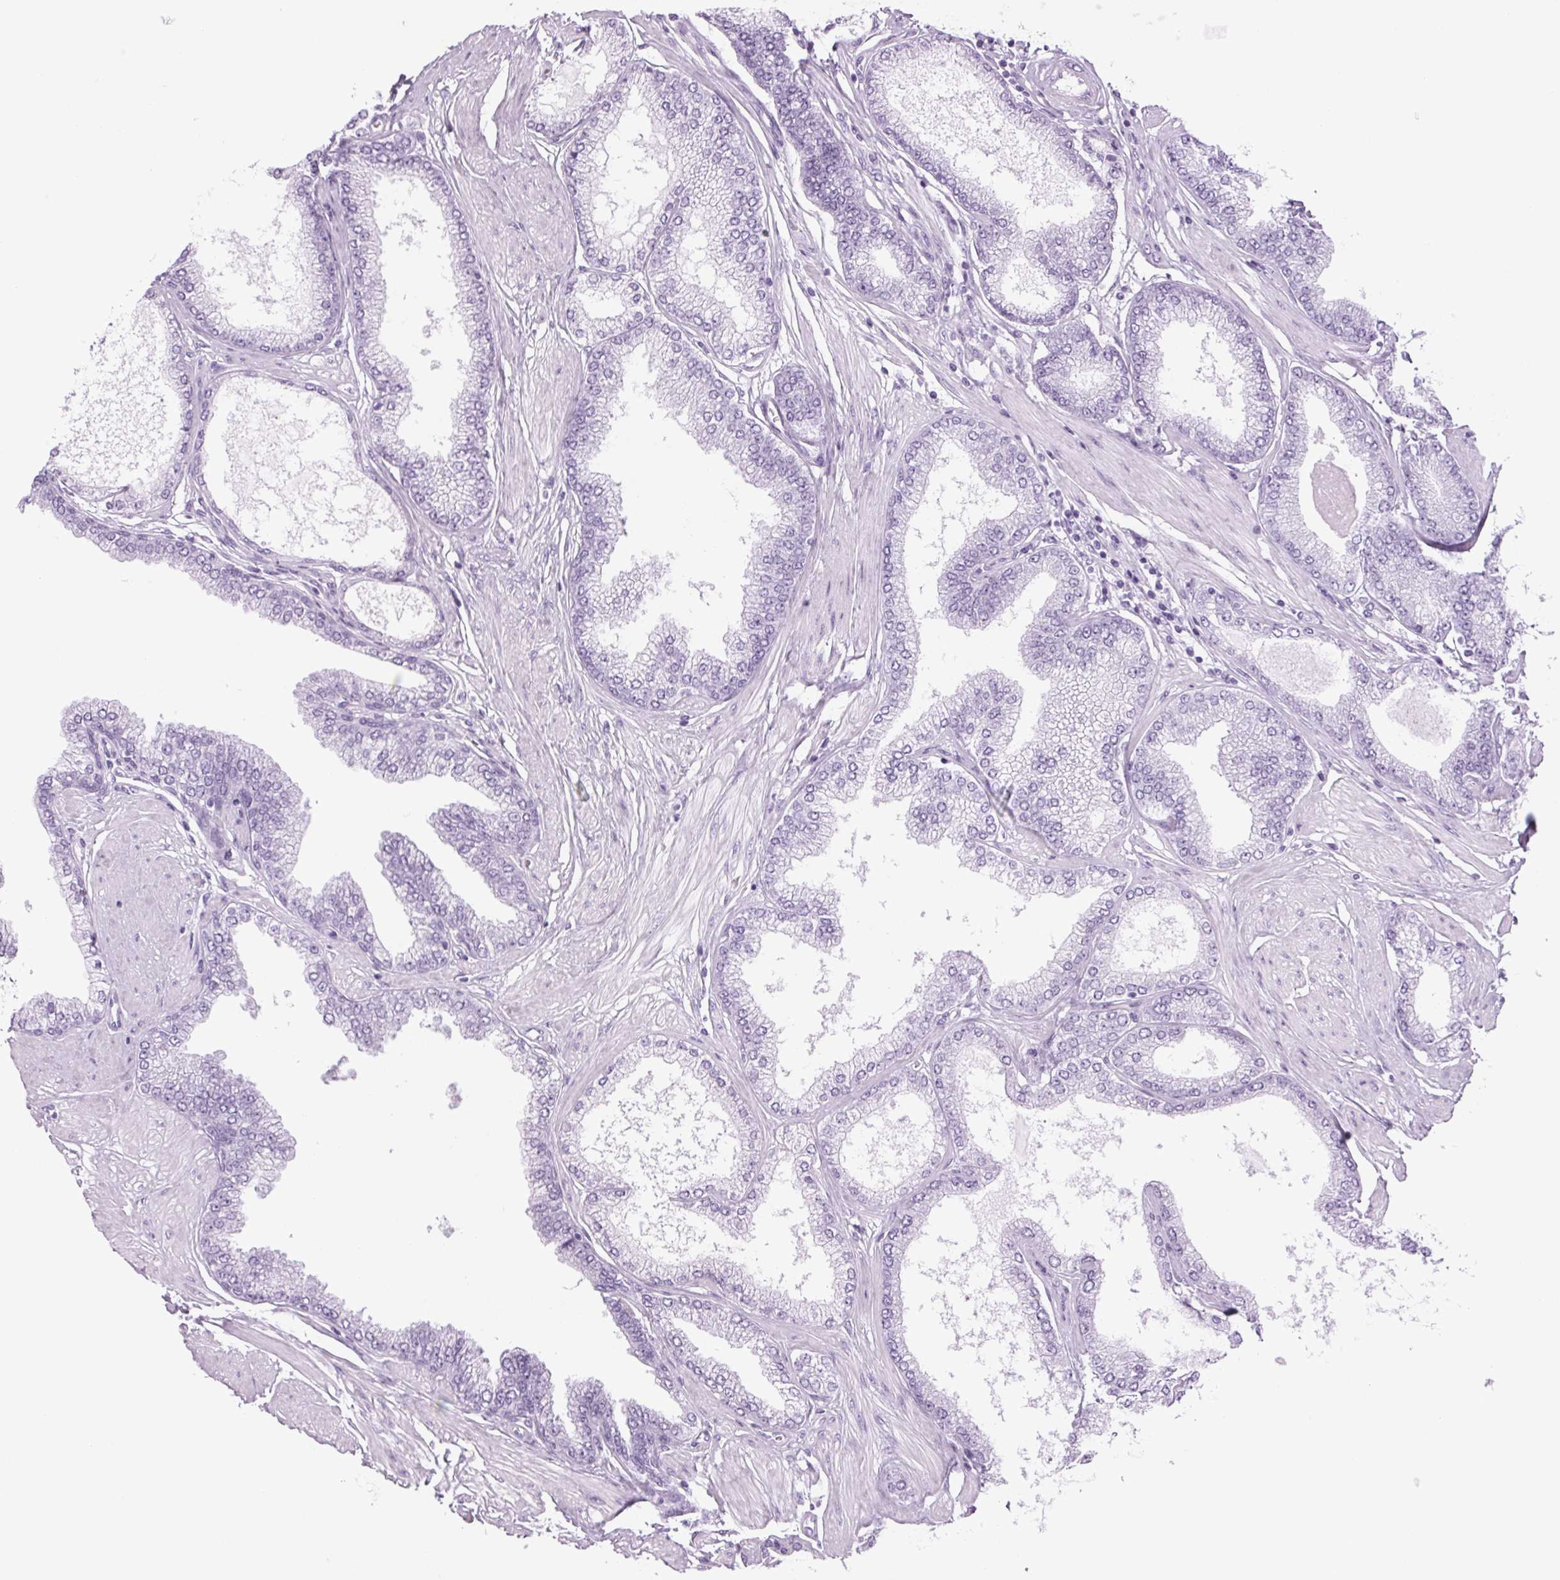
{"staining": {"intensity": "negative", "quantity": "none", "location": "none"}, "tissue": "prostate cancer", "cell_type": "Tumor cells", "image_type": "cancer", "snomed": [{"axis": "morphology", "description": "Adenocarcinoma, Low grade"}, {"axis": "topography", "description": "Prostate"}], "caption": "Low-grade adenocarcinoma (prostate) stained for a protein using immunohistochemistry exhibits no expression tumor cells.", "gene": "PPP1R1A", "patient": {"sex": "male", "age": 55}}